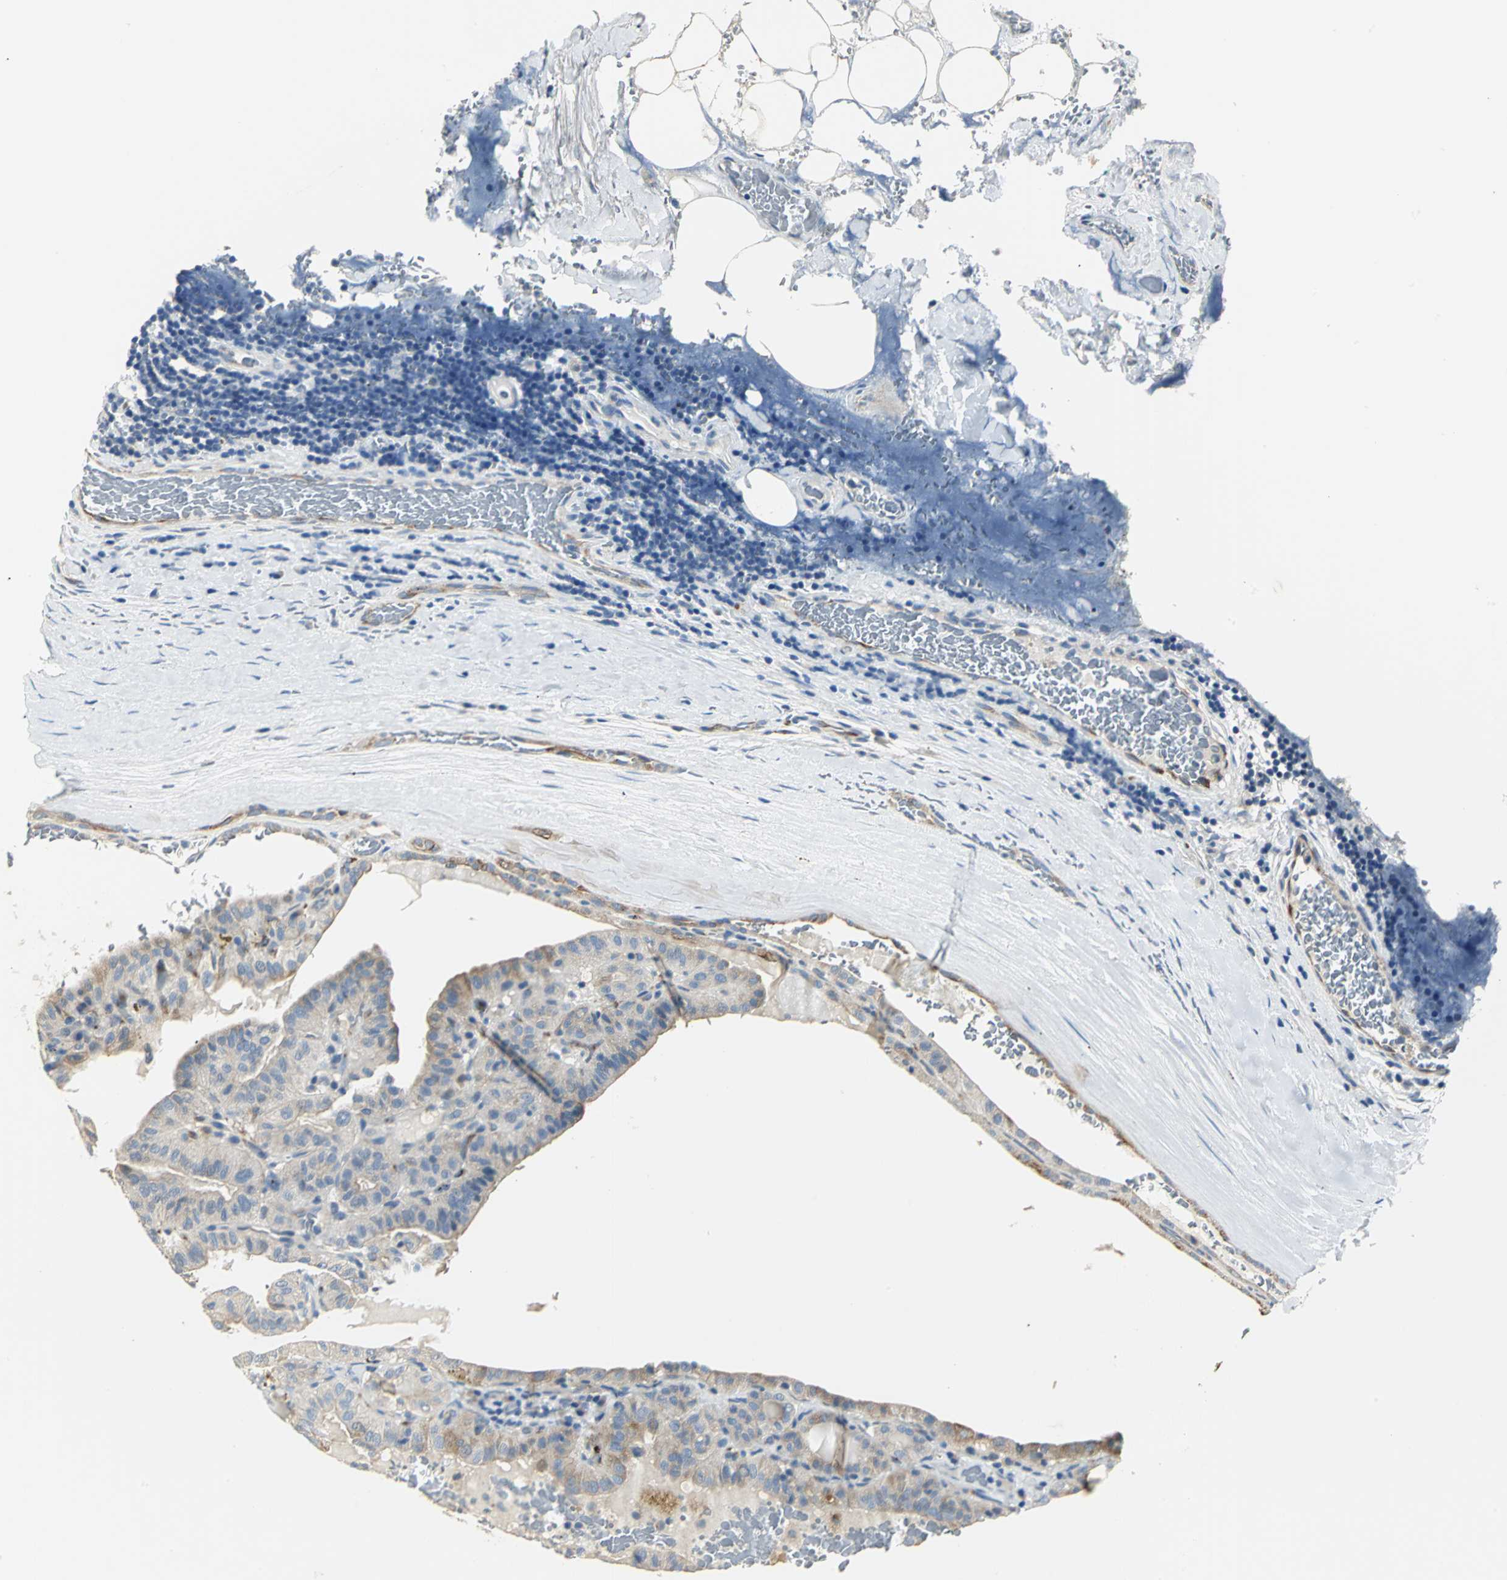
{"staining": {"intensity": "moderate", "quantity": "25%-75%", "location": "cytoplasmic/membranous"}, "tissue": "thyroid cancer", "cell_type": "Tumor cells", "image_type": "cancer", "snomed": [{"axis": "morphology", "description": "Papillary adenocarcinoma, NOS"}, {"axis": "topography", "description": "Thyroid gland"}], "caption": "DAB immunohistochemical staining of papillary adenocarcinoma (thyroid) shows moderate cytoplasmic/membranous protein staining in about 25%-75% of tumor cells.", "gene": "B3GNT2", "patient": {"sex": "male", "age": 77}}